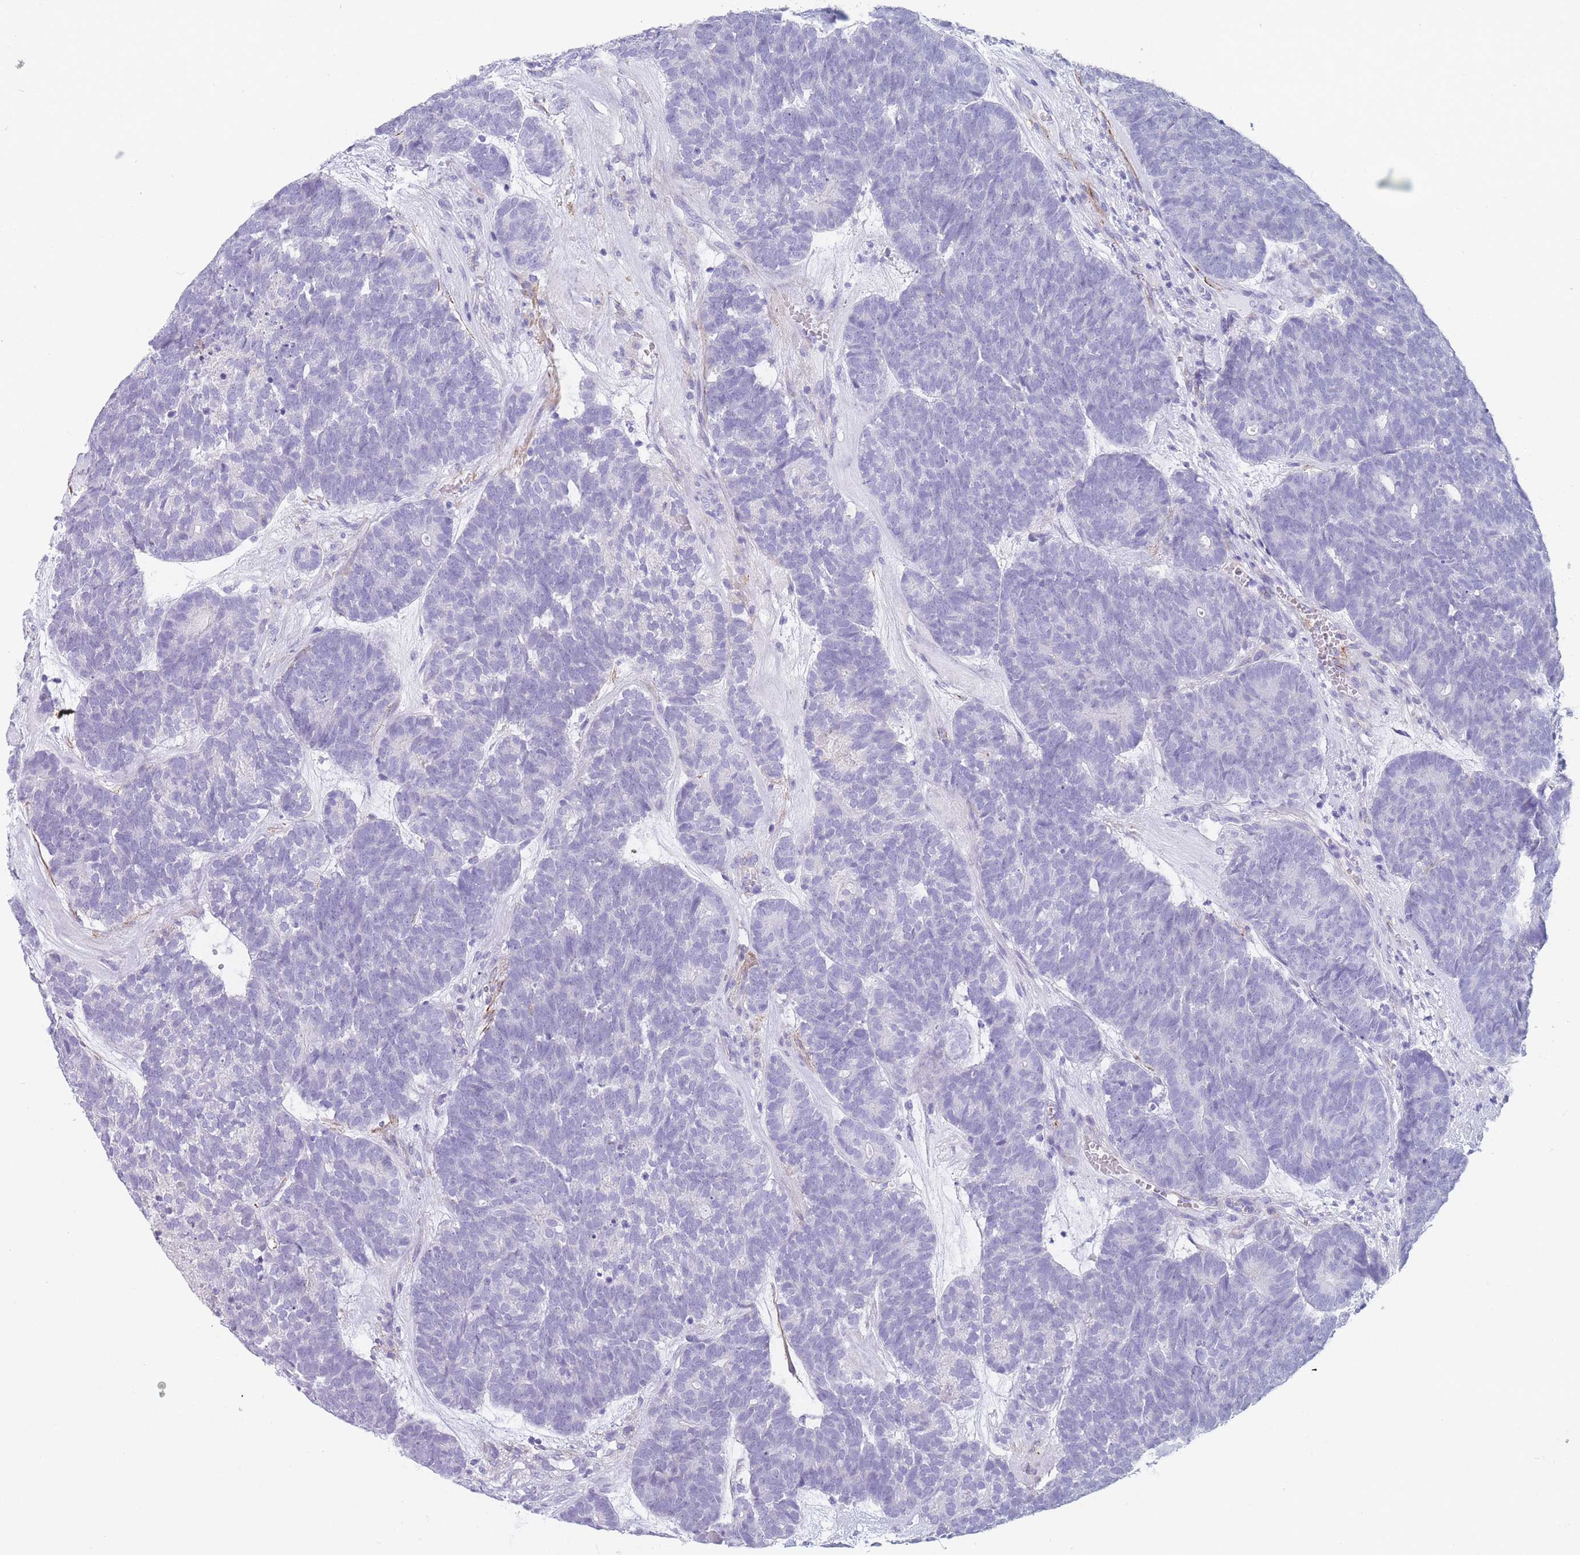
{"staining": {"intensity": "negative", "quantity": "none", "location": "none"}, "tissue": "head and neck cancer", "cell_type": "Tumor cells", "image_type": "cancer", "snomed": [{"axis": "morphology", "description": "Adenocarcinoma, NOS"}, {"axis": "topography", "description": "Head-Neck"}], "caption": "Immunohistochemical staining of head and neck cancer (adenocarcinoma) shows no significant positivity in tumor cells. Brightfield microscopy of IHC stained with DAB (brown) and hematoxylin (blue), captured at high magnification.", "gene": "FPGS", "patient": {"sex": "female", "age": 81}}